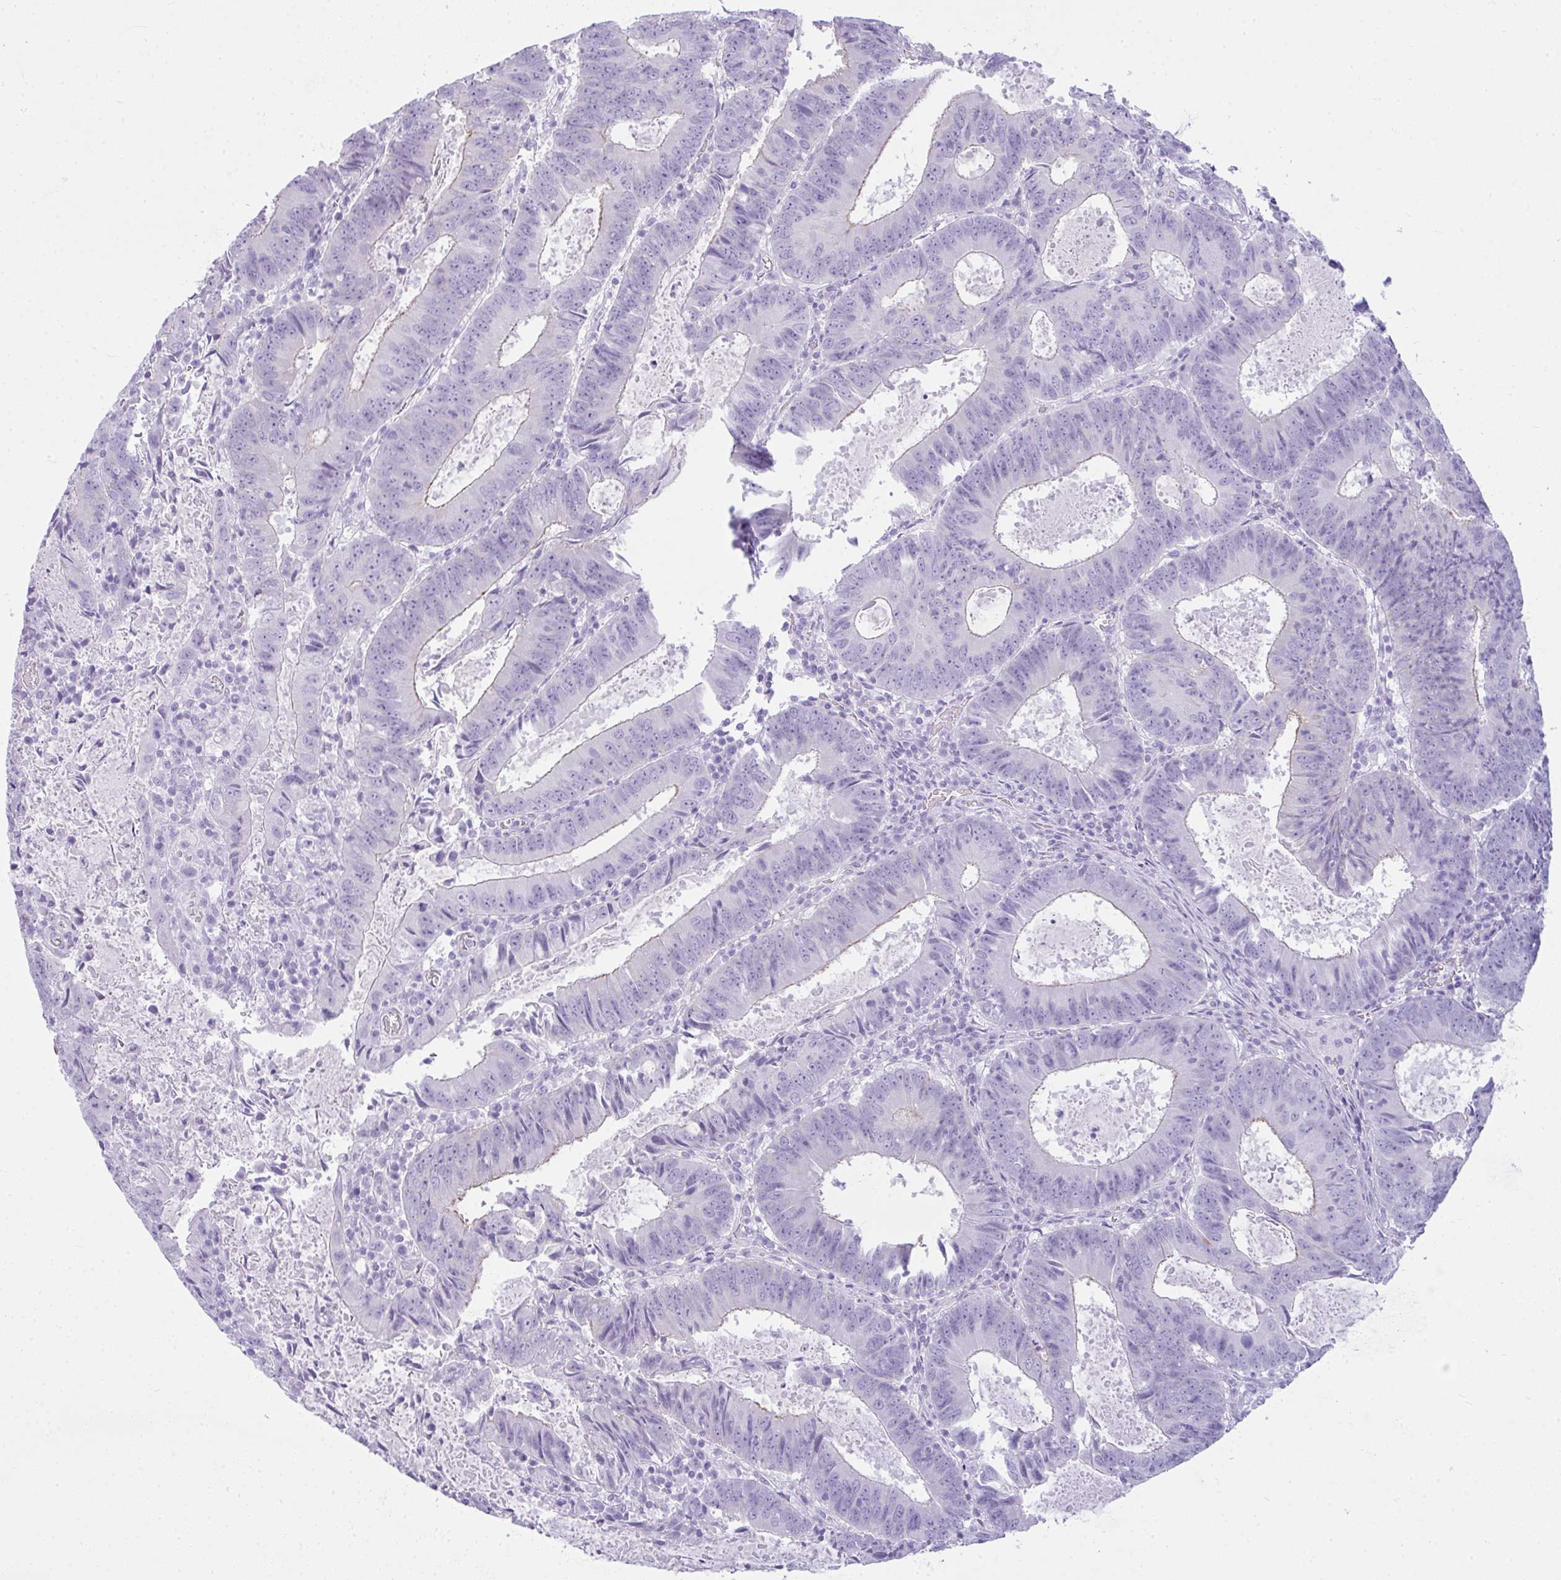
{"staining": {"intensity": "weak", "quantity": "<25%", "location": "cytoplasmic/membranous"}, "tissue": "colorectal cancer", "cell_type": "Tumor cells", "image_type": "cancer", "snomed": [{"axis": "morphology", "description": "Adenocarcinoma, NOS"}, {"axis": "topography", "description": "Colon"}], "caption": "Immunohistochemistry micrograph of human colorectal adenocarcinoma stained for a protein (brown), which exhibits no staining in tumor cells. (Brightfield microscopy of DAB (3,3'-diaminobenzidine) immunohistochemistry (IHC) at high magnification).", "gene": "RASL10A", "patient": {"sex": "male", "age": 67}}